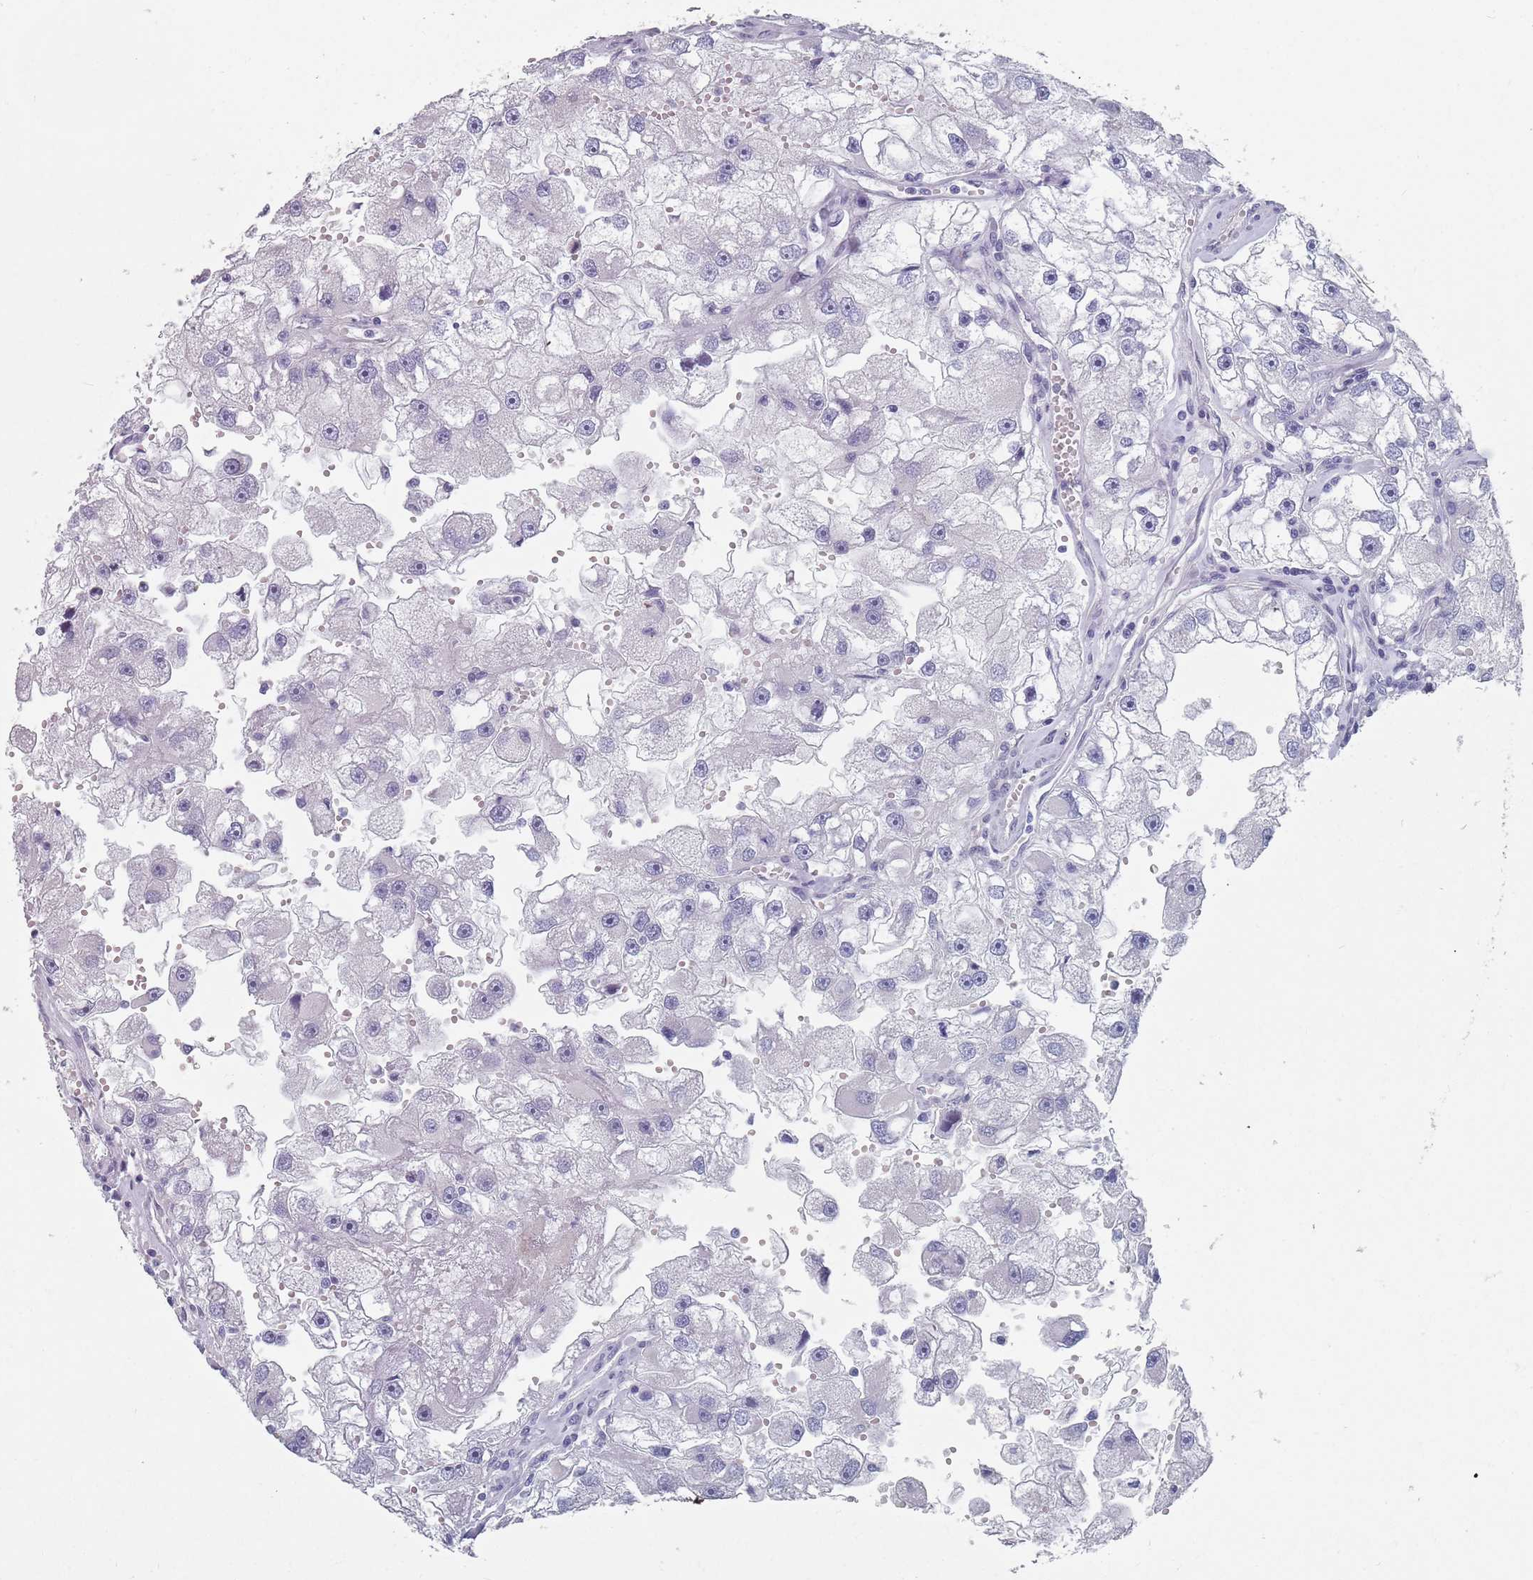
{"staining": {"intensity": "negative", "quantity": "none", "location": "none"}, "tissue": "renal cancer", "cell_type": "Tumor cells", "image_type": "cancer", "snomed": [{"axis": "morphology", "description": "Adenocarcinoma, NOS"}, {"axis": "topography", "description": "Kidney"}], "caption": "Immunohistochemistry of human renal cancer (adenocarcinoma) exhibits no positivity in tumor cells.", "gene": "SAMD1", "patient": {"sex": "male", "age": 63}}